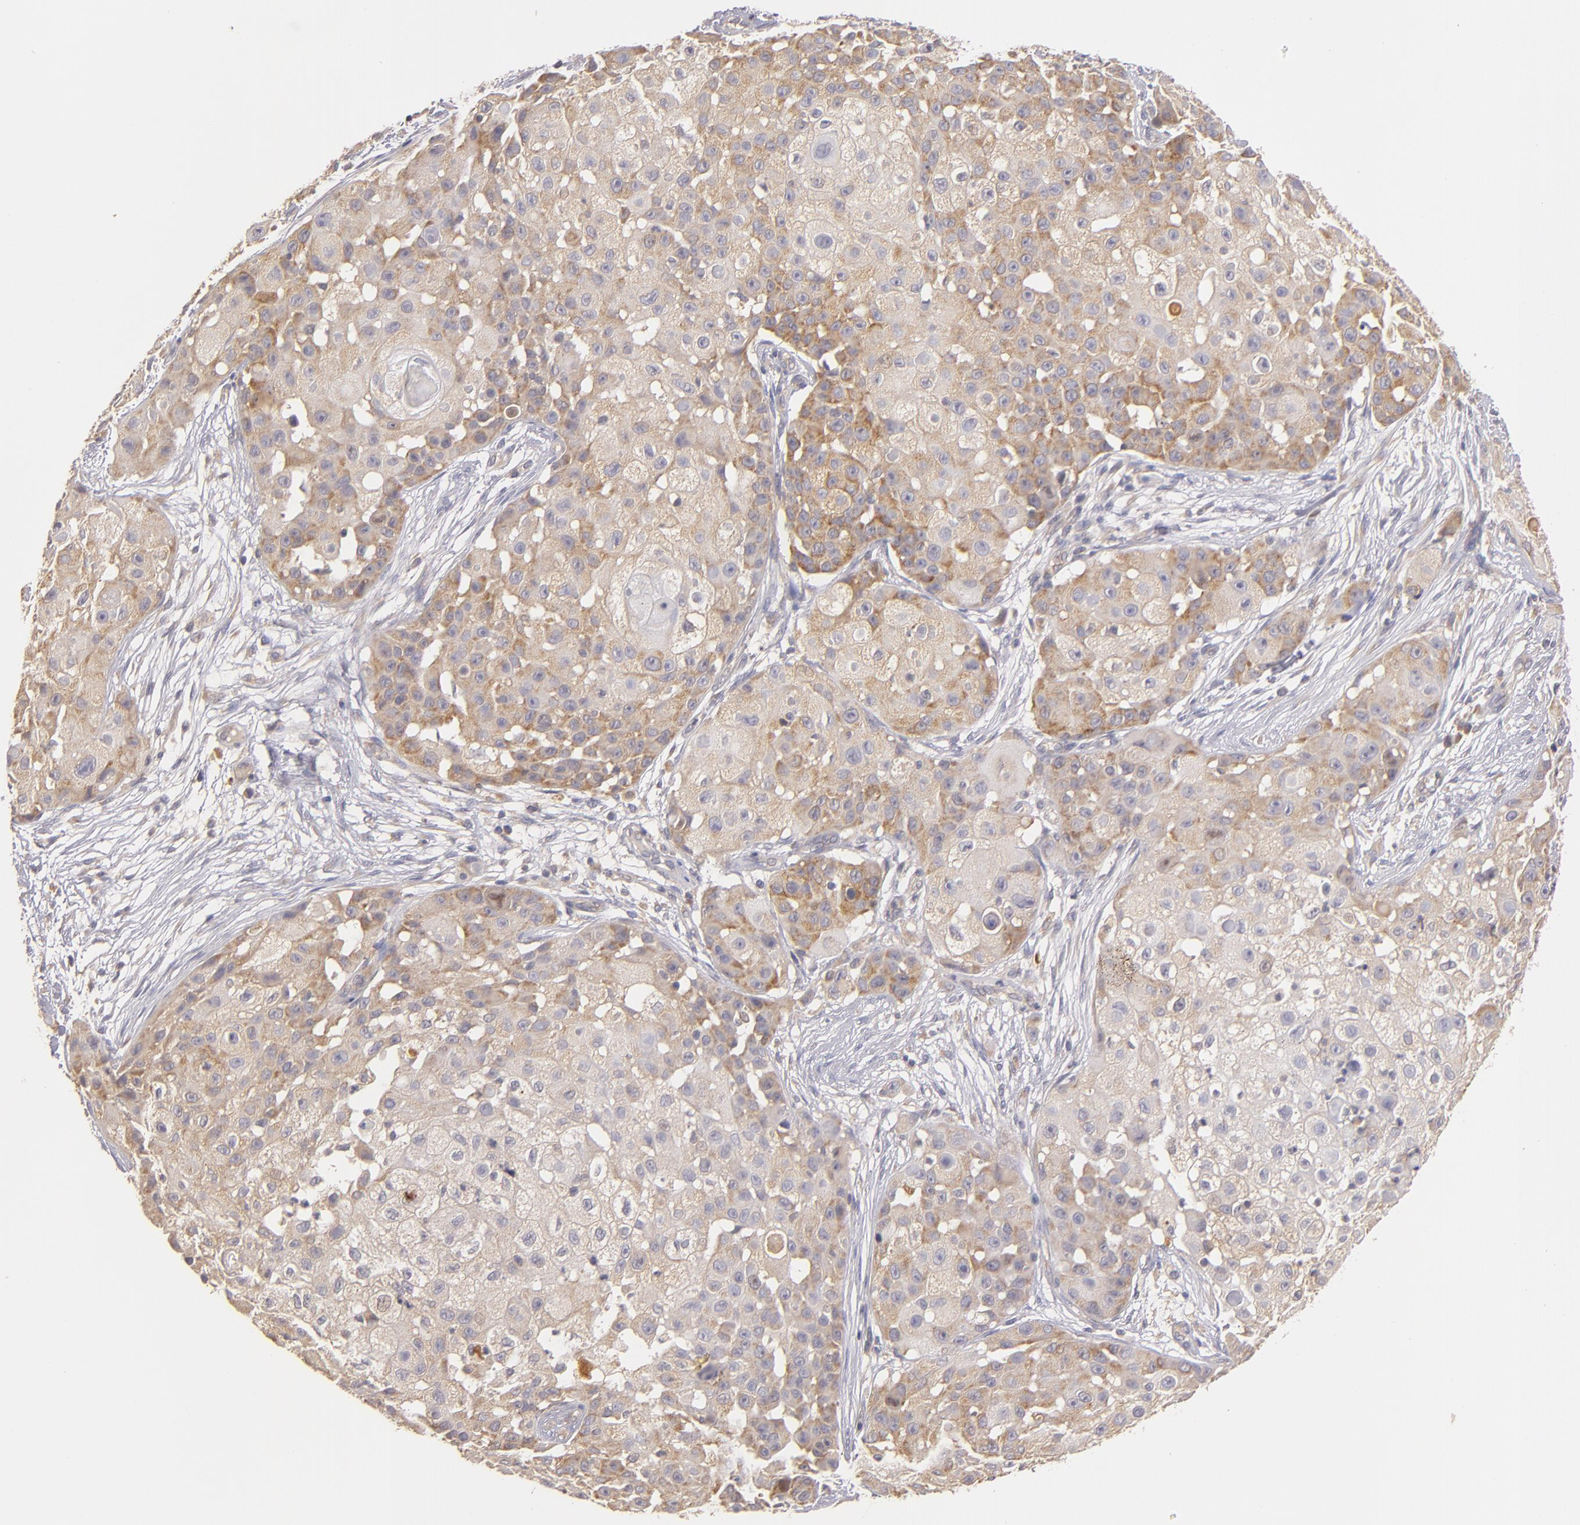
{"staining": {"intensity": "moderate", "quantity": "25%-75%", "location": "cytoplasmic/membranous"}, "tissue": "skin cancer", "cell_type": "Tumor cells", "image_type": "cancer", "snomed": [{"axis": "morphology", "description": "Squamous cell carcinoma, NOS"}, {"axis": "topography", "description": "Skin"}], "caption": "A histopathology image of human skin squamous cell carcinoma stained for a protein demonstrates moderate cytoplasmic/membranous brown staining in tumor cells. (Brightfield microscopy of DAB IHC at high magnification).", "gene": "UPF3B", "patient": {"sex": "female", "age": 57}}